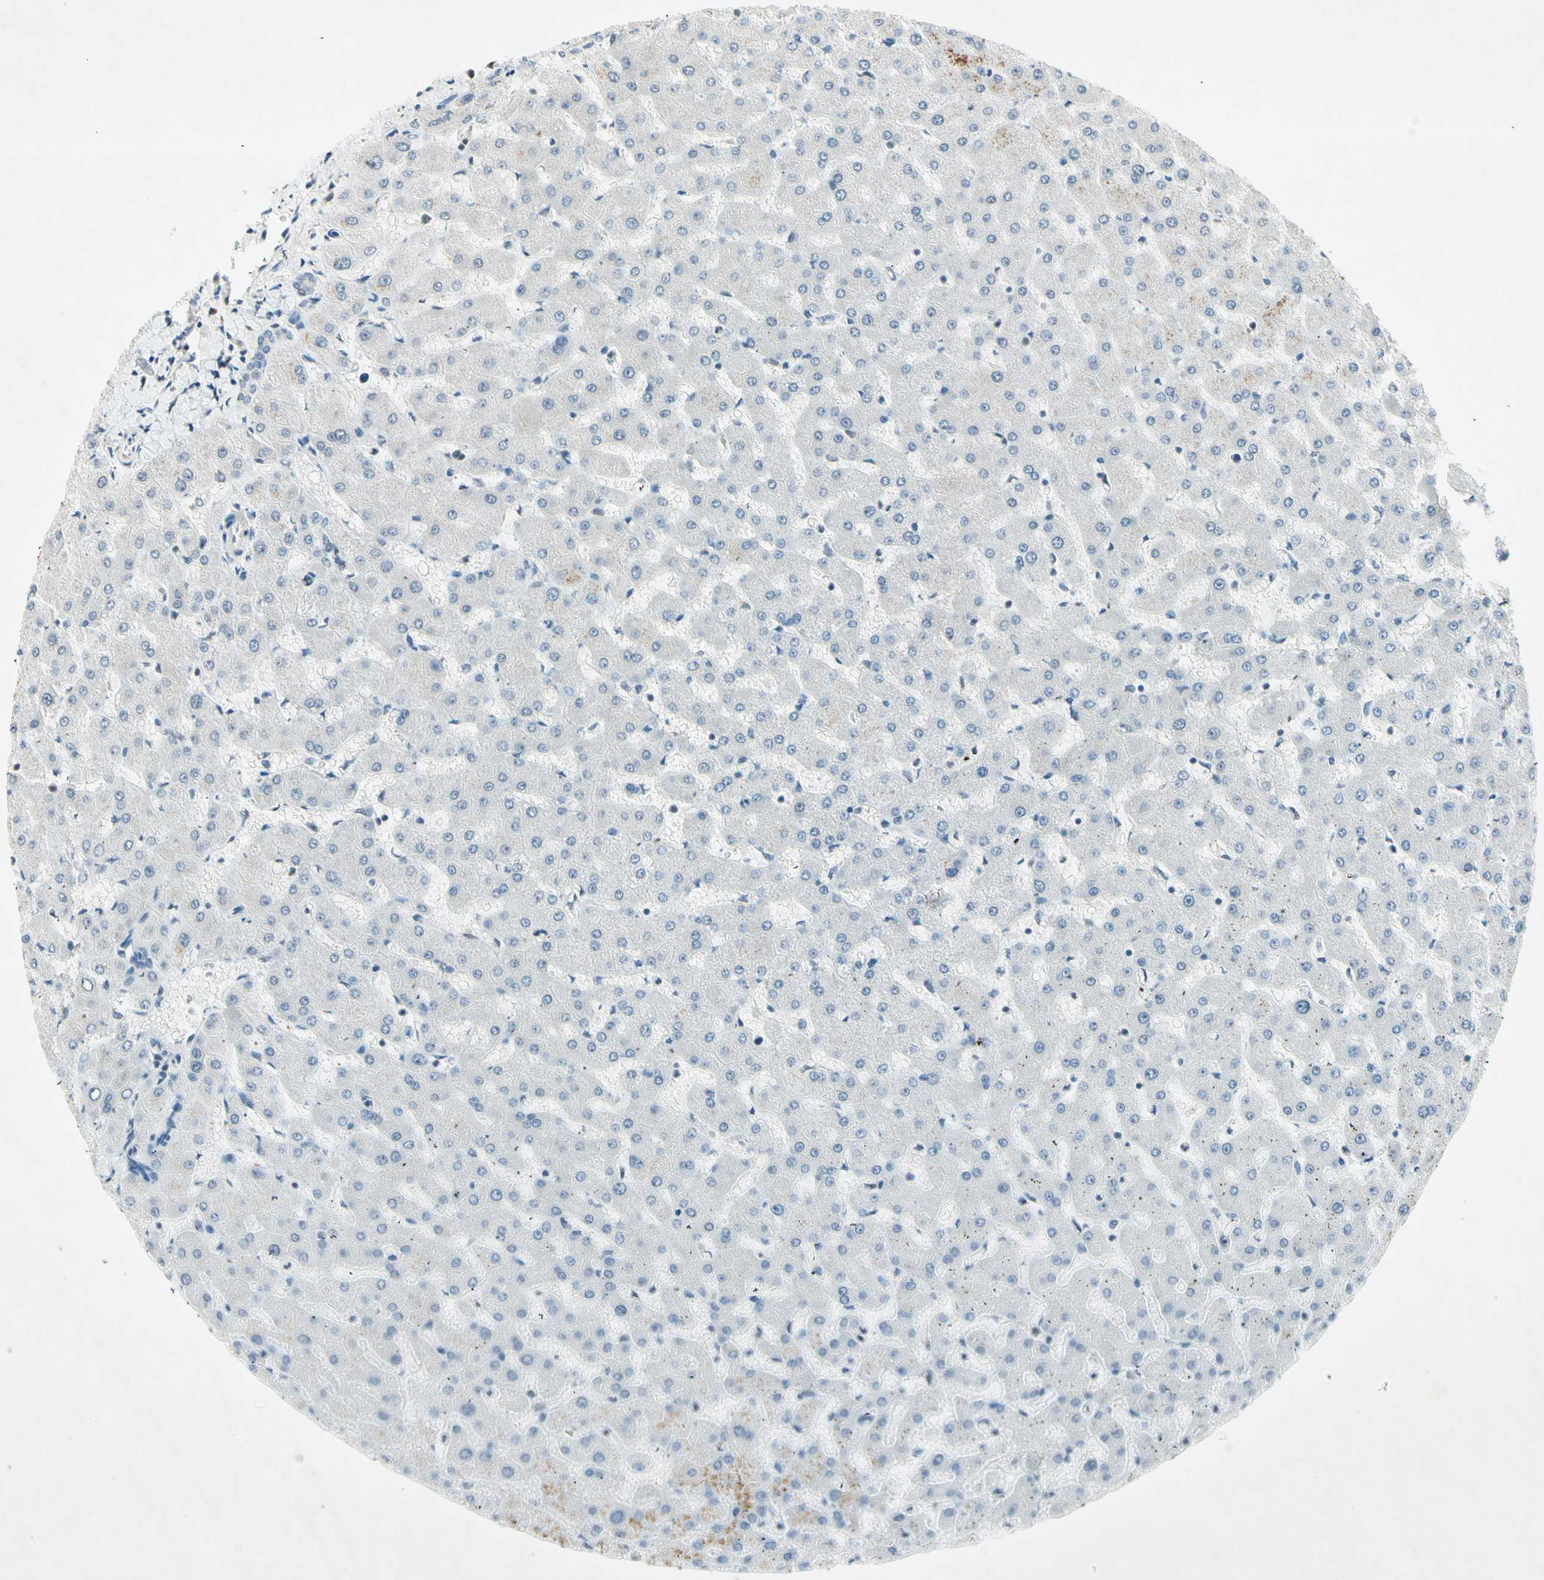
{"staining": {"intensity": "negative", "quantity": "none", "location": "none"}, "tissue": "liver", "cell_type": "Cholangiocytes", "image_type": "normal", "snomed": [{"axis": "morphology", "description": "Normal tissue, NOS"}, {"axis": "topography", "description": "Liver"}], "caption": "Immunohistochemical staining of benign human liver demonstrates no significant expression in cholangiocytes. The staining is performed using DAB (3,3'-diaminobenzidine) brown chromogen with nuclei counter-stained in using hematoxylin.", "gene": "RNF43", "patient": {"sex": "female", "age": 63}}